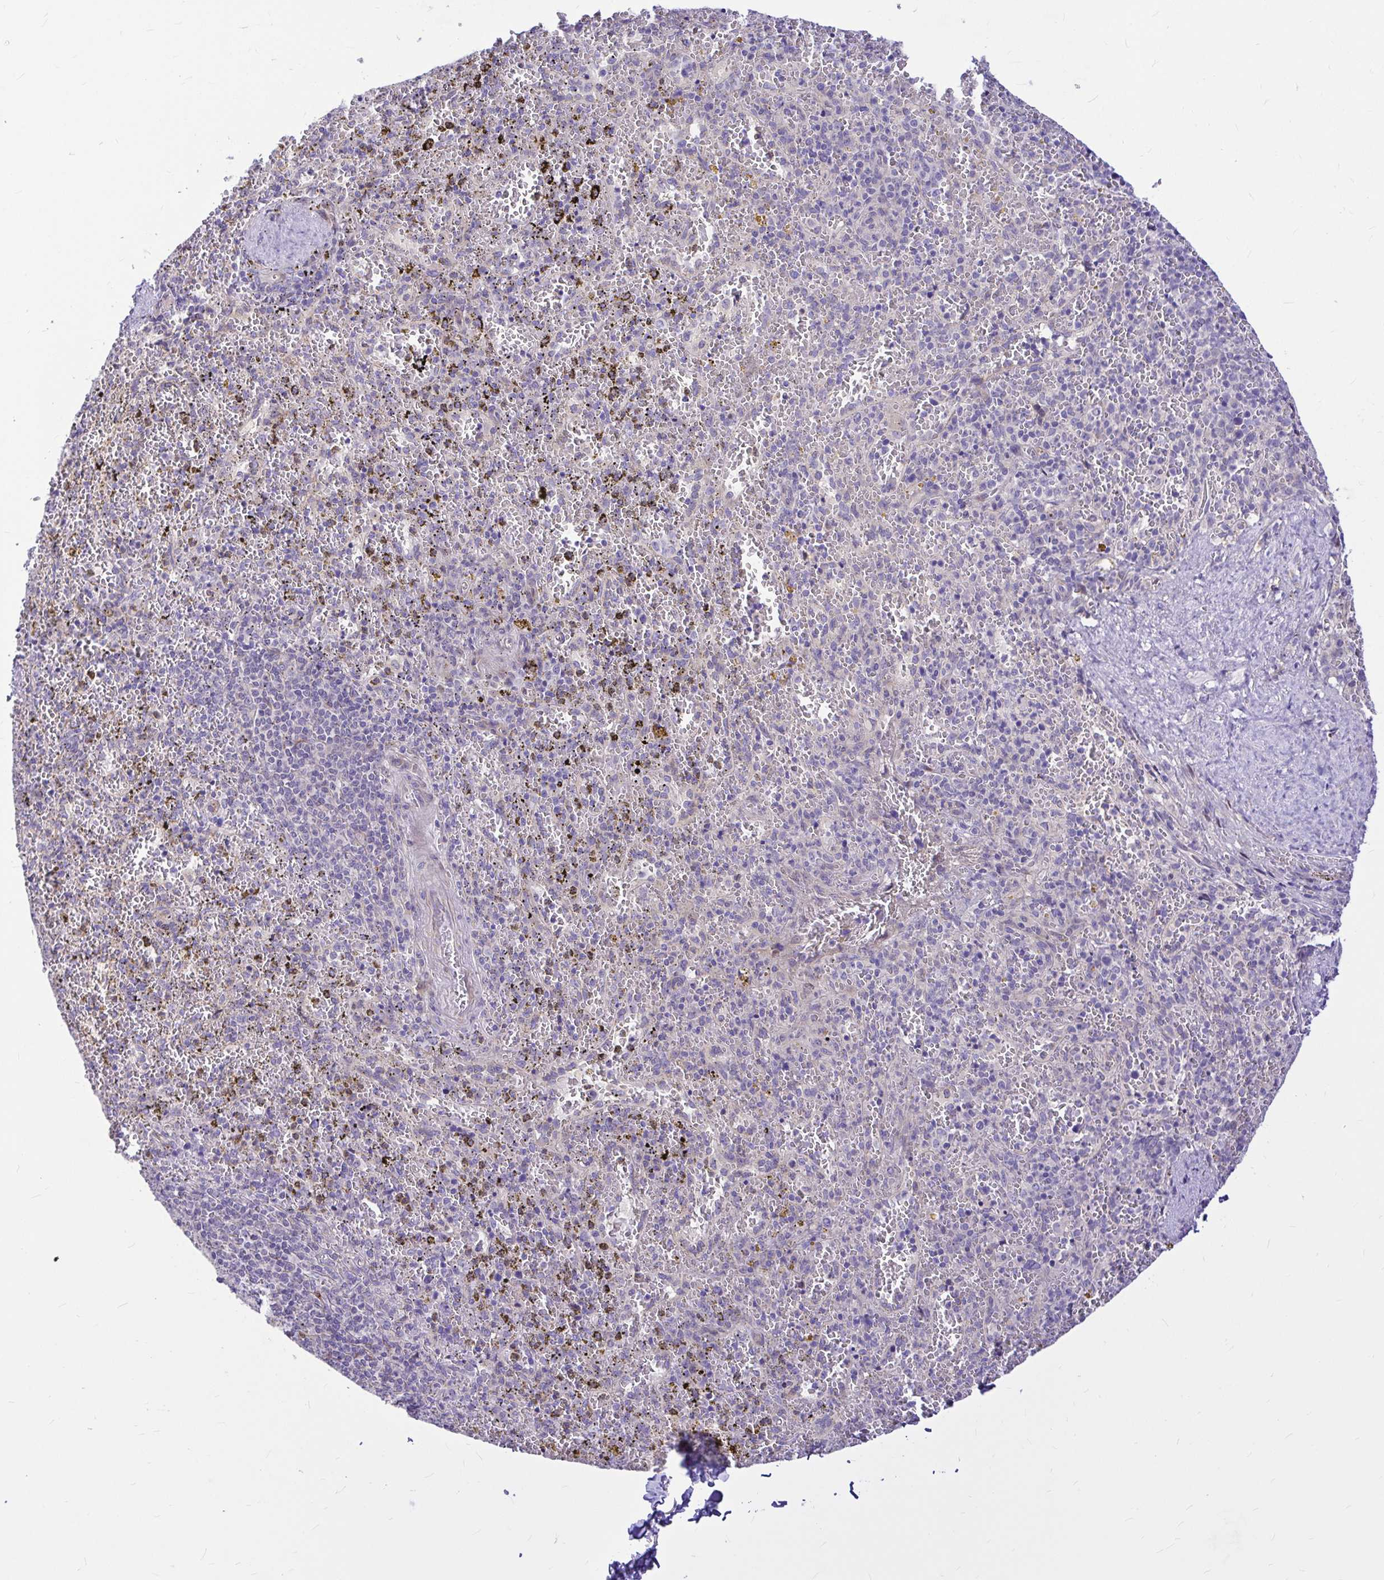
{"staining": {"intensity": "negative", "quantity": "none", "location": "none"}, "tissue": "spleen", "cell_type": "Cells in red pulp", "image_type": "normal", "snomed": [{"axis": "morphology", "description": "Normal tissue, NOS"}, {"axis": "topography", "description": "Spleen"}], "caption": "DAB immunohistochemical staining of unremarkable spleen displays no significant expression in cells in red pulp. The staining was performed using DAB (3,3'-diaminobenzidine) to visualize the protein expression in brown, while the nuclei were stained in blue with hematoxylin (Magnification: 20x).", "gene": "GABBR2", "patient": {"sex": "female", "age": 50}}